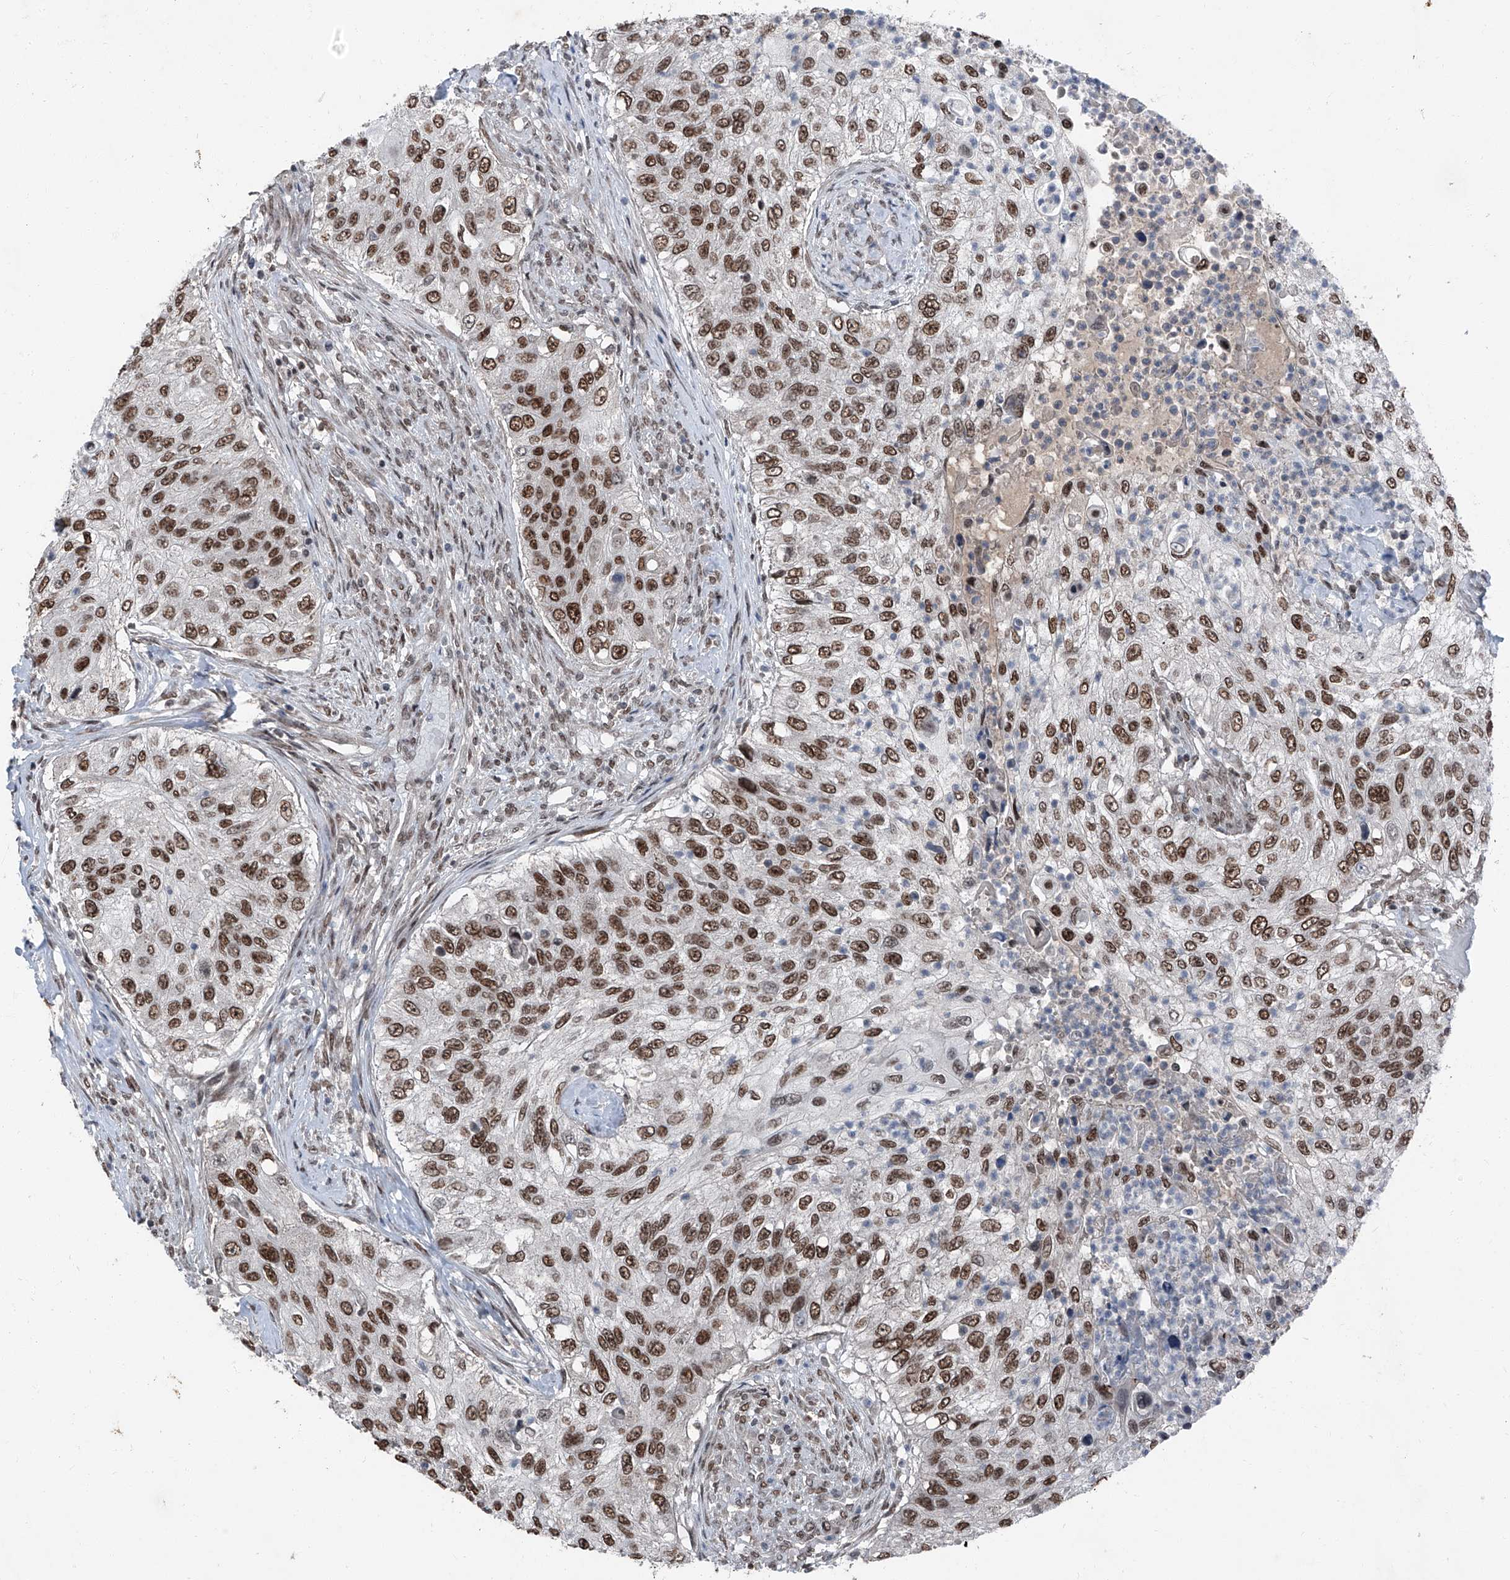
{"staining": {"intensity": "strong", "quantity": ">75%", "location": "nuclear"}, "tissue": "urothelial cancer", "cell_type": "Tumor cells", "image_type": "cancer", "snomed": [{"axis": "morphology", "description": "Urothelial carcinoma, High grade"}, {"axis": "topography", "description": "Urinary bladder"}], "caption": "Strong nuclear protein expression is present in about >75% of tumor cells in urothelial cancer.", "gene": "BMI1", "patient": {"sex": "female", "age": 60}}